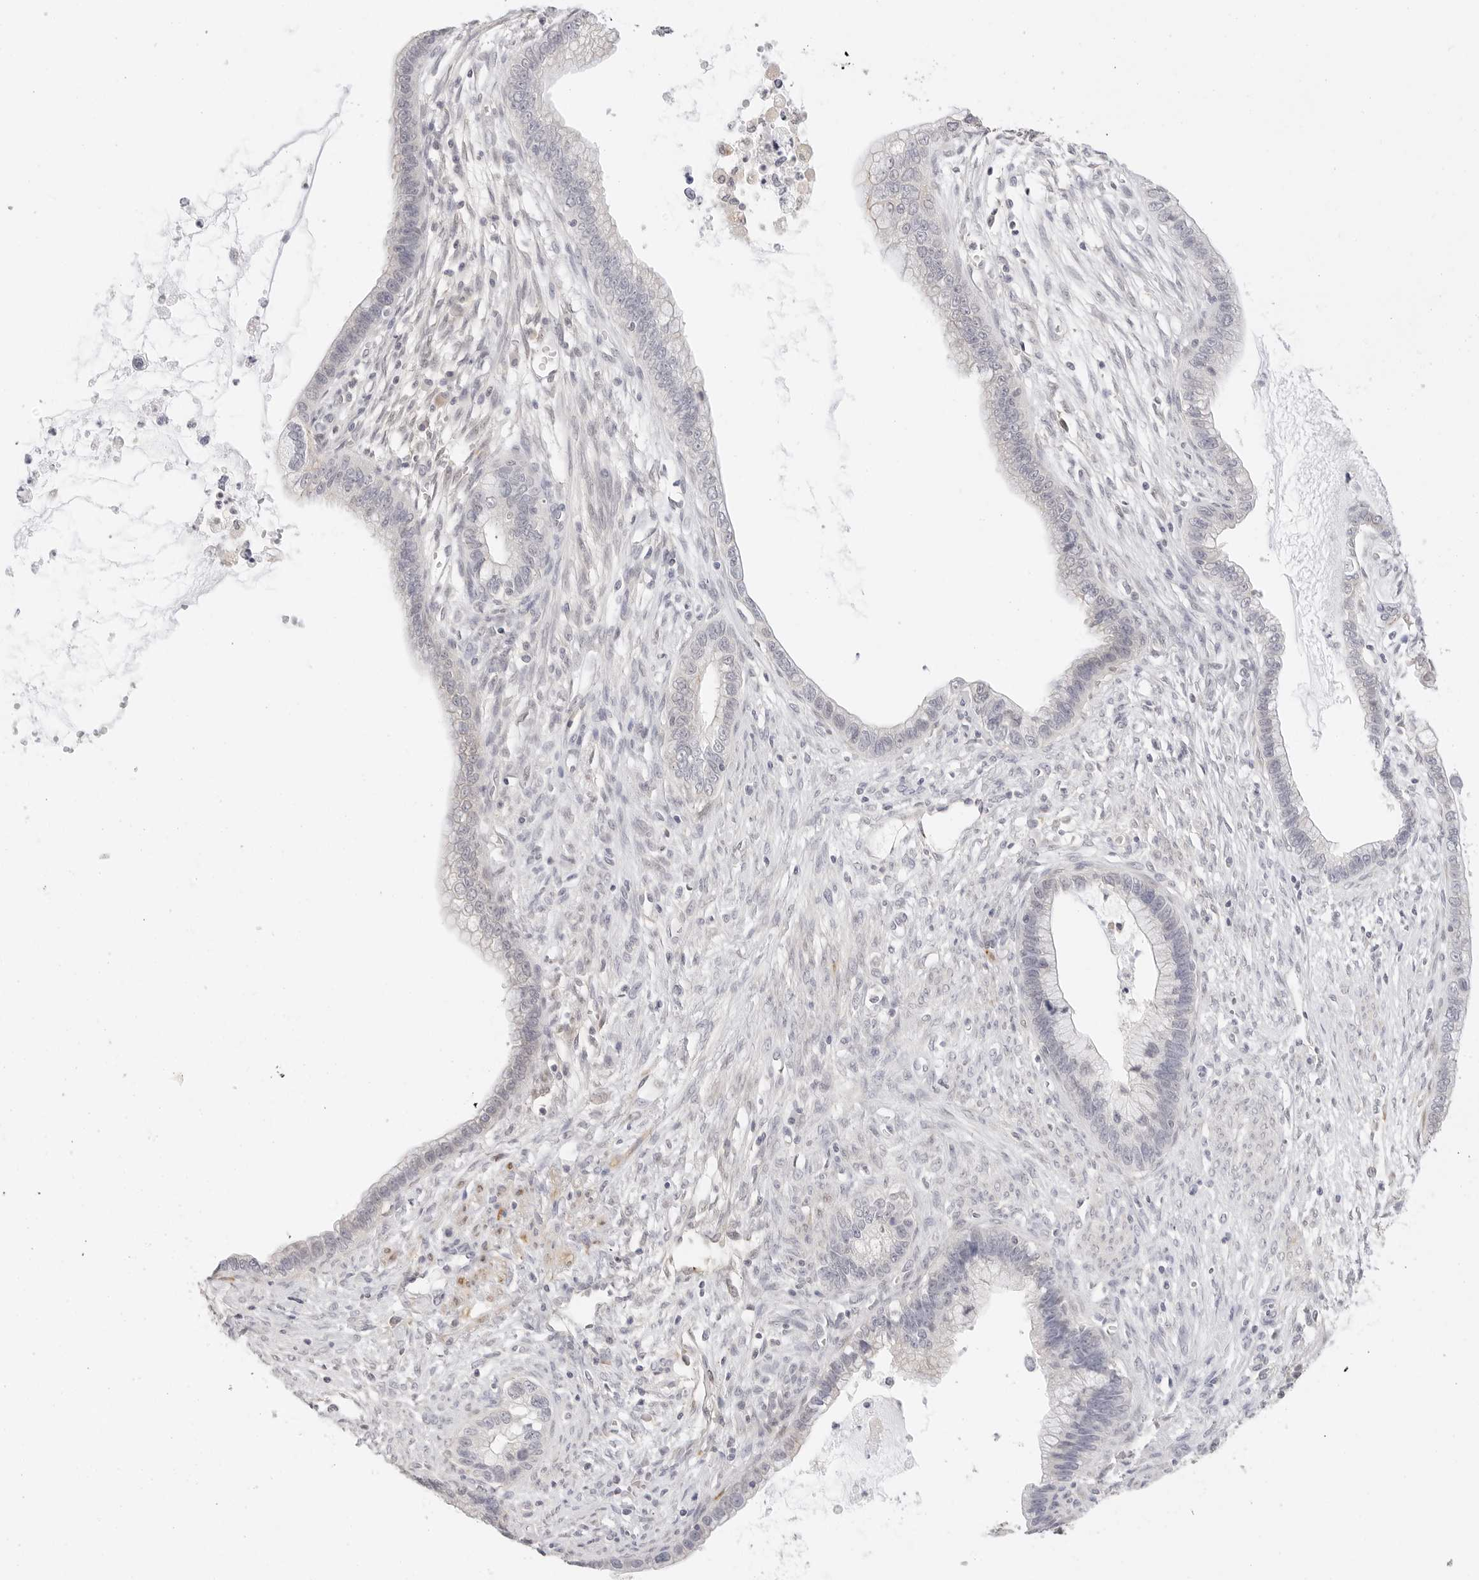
{"staining": {"intensity": "negative", "quantity": "none", "location": "none"}, "tissue": "cervical cancer", "cell_type": "Tumor cells", "image_type": "cancer", "snomed": [{"axis": "morphology", "description": "Adenocarcinoma, NOS"}, {"axis": "topography", "description": "Cervix"}], "caption": "There is no significant positivity in tumor cells of cervical adenocarcinoma.", "gene": "PCDH19", "patient": {"sex": "female", "age": 44}}